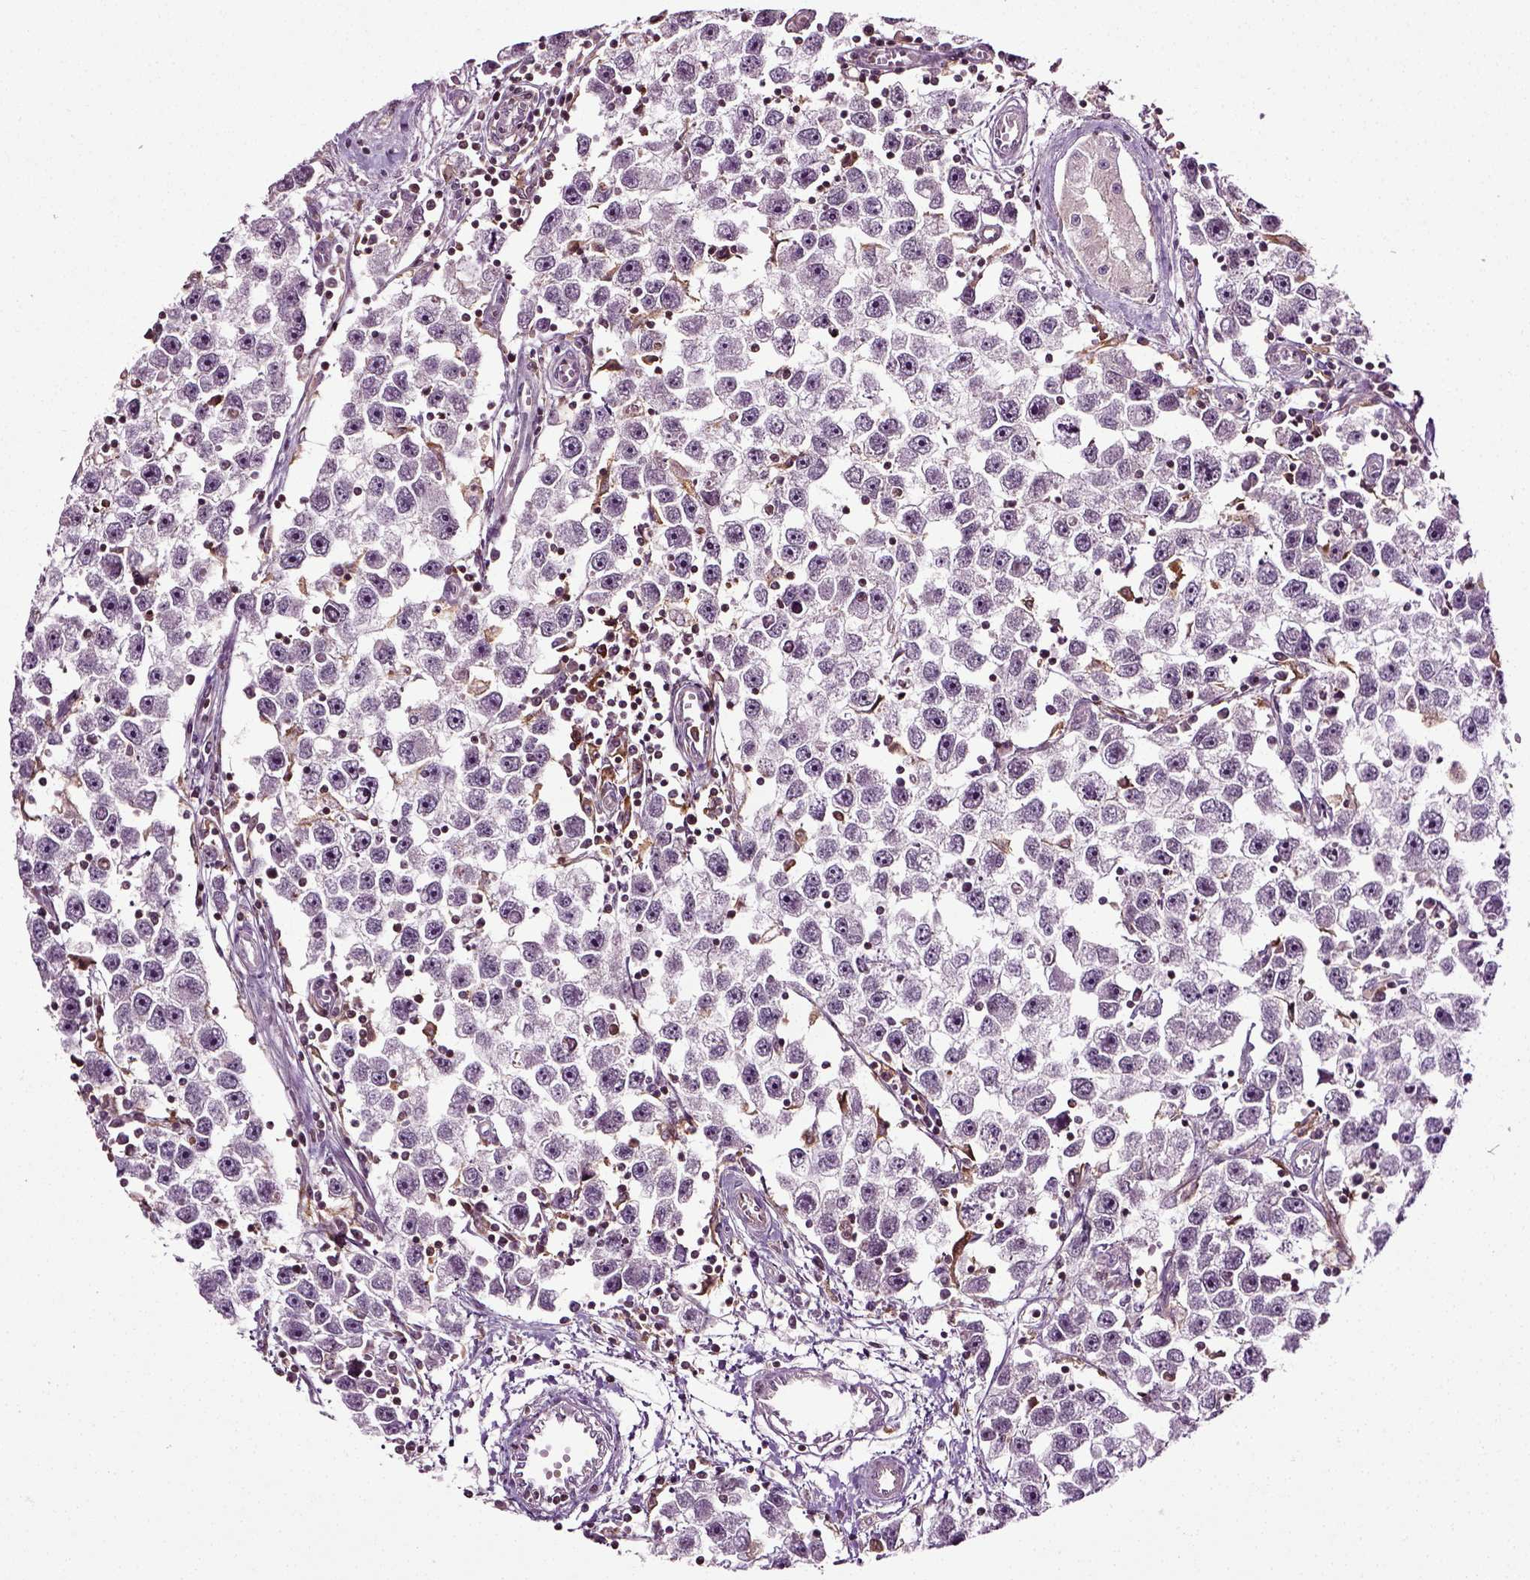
{"staining": {"intensity": "negative", "quantity": "none", "location": "none"}, "tissue": "testis cancer", "cell_type": "Tumor cells", "image_type": "cancer", "snomed": [{"axis": "morphology", "description": "Seminoma, NOS"}, {"axis": "topography", "description": "Testis"}], "caption": "IHC histopathology image of testis cancer stained for a protein (brown), which demonstrates no staining in tumor cells.", "gene": "RHOF", "patient": {"sex": "male", "age": 30}}